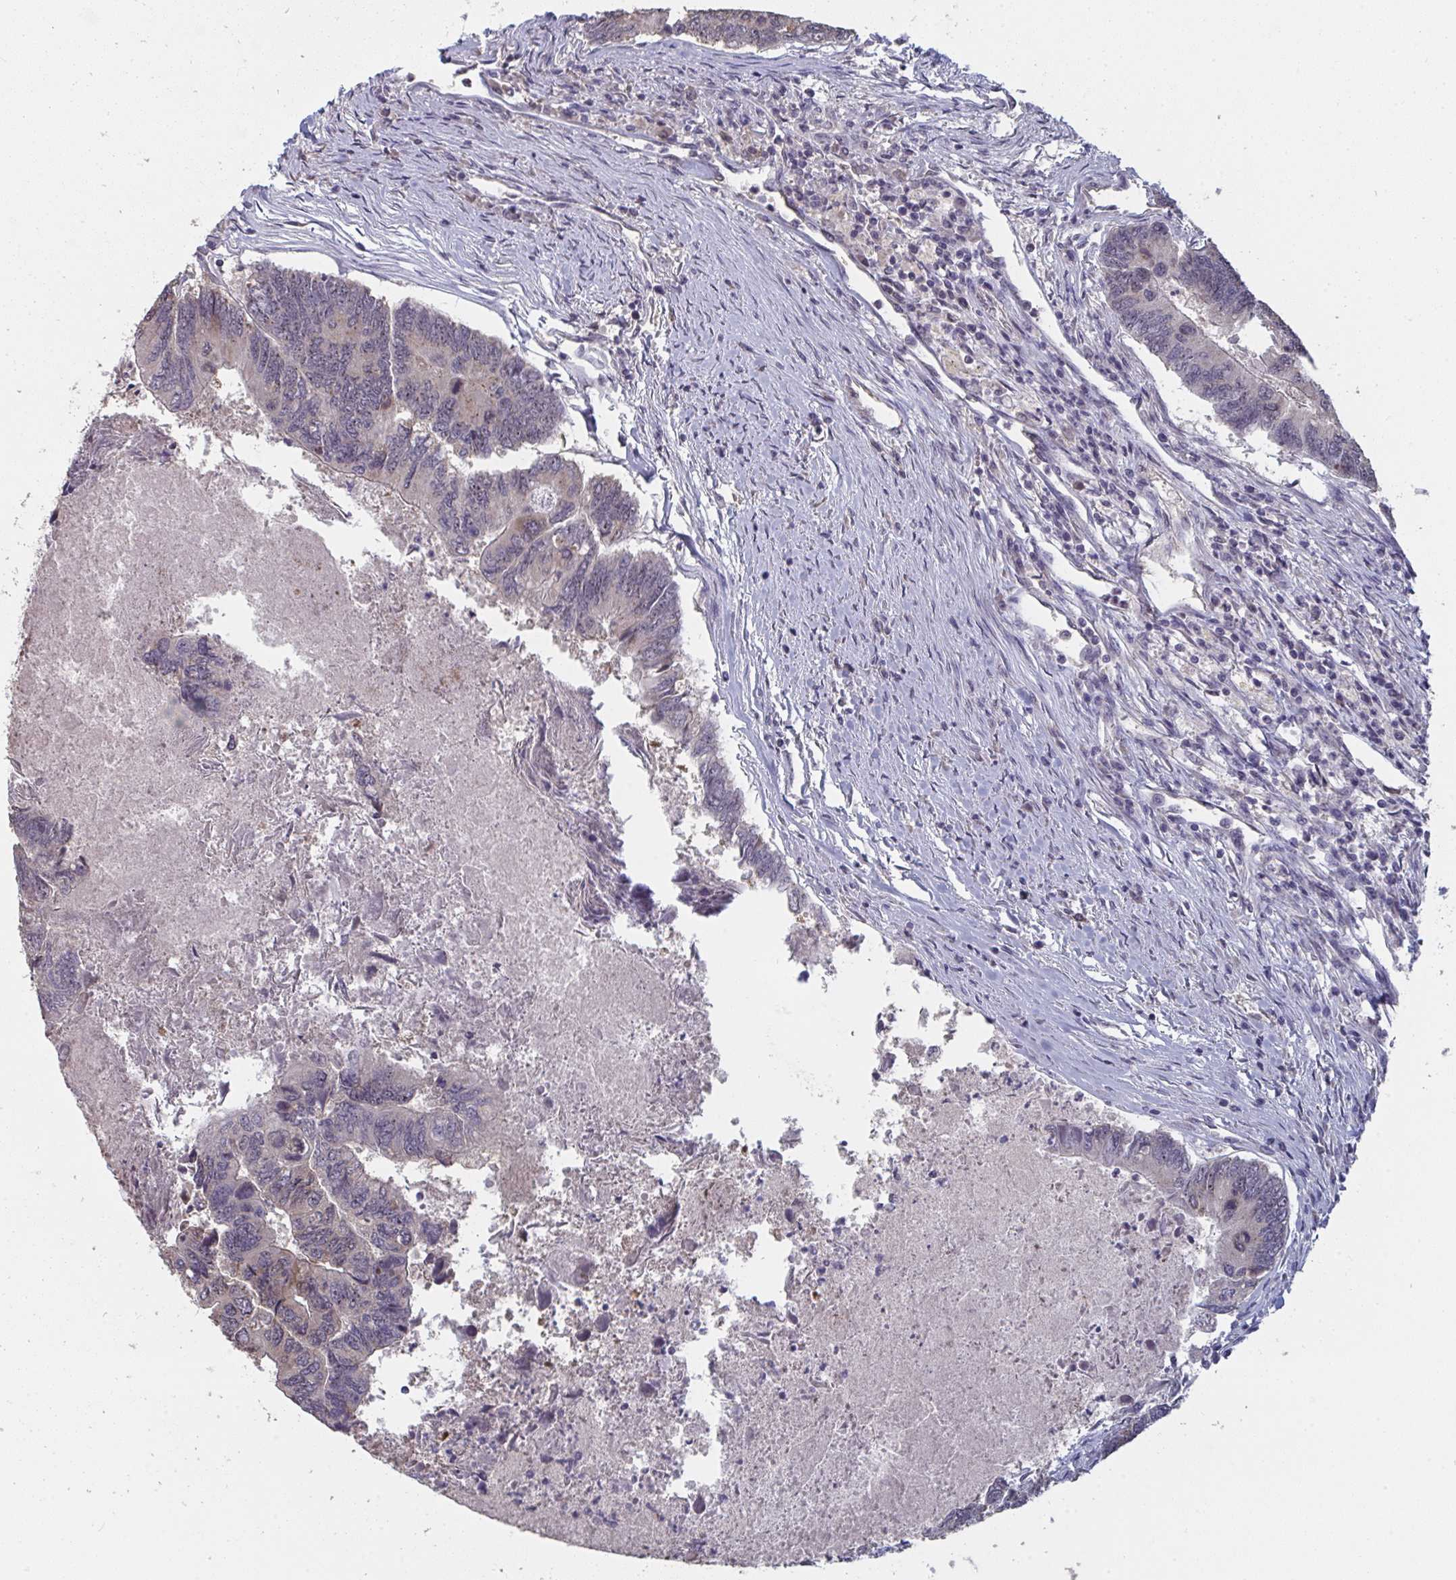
{"staining": {"intensity": "weak", "quantity": "<25%", "location": "cytoplasmic/membranous,nuclear"}, "tissue": "colorectal cancer", "cell_type": "Tumor cells", "image_type": "cancer", "snomed": [{"axis": "morphology", "description": "Adenocarcinoma, NOS"}, {"axis": "topography", "description": "Colon"}], "caption": "Immunohistochemical staining of adenocarcinoma (colorectal) displays no significant staining in tumor cells.", "gene": "LIX1", "patient": {"sex": "female", "age": 67}}